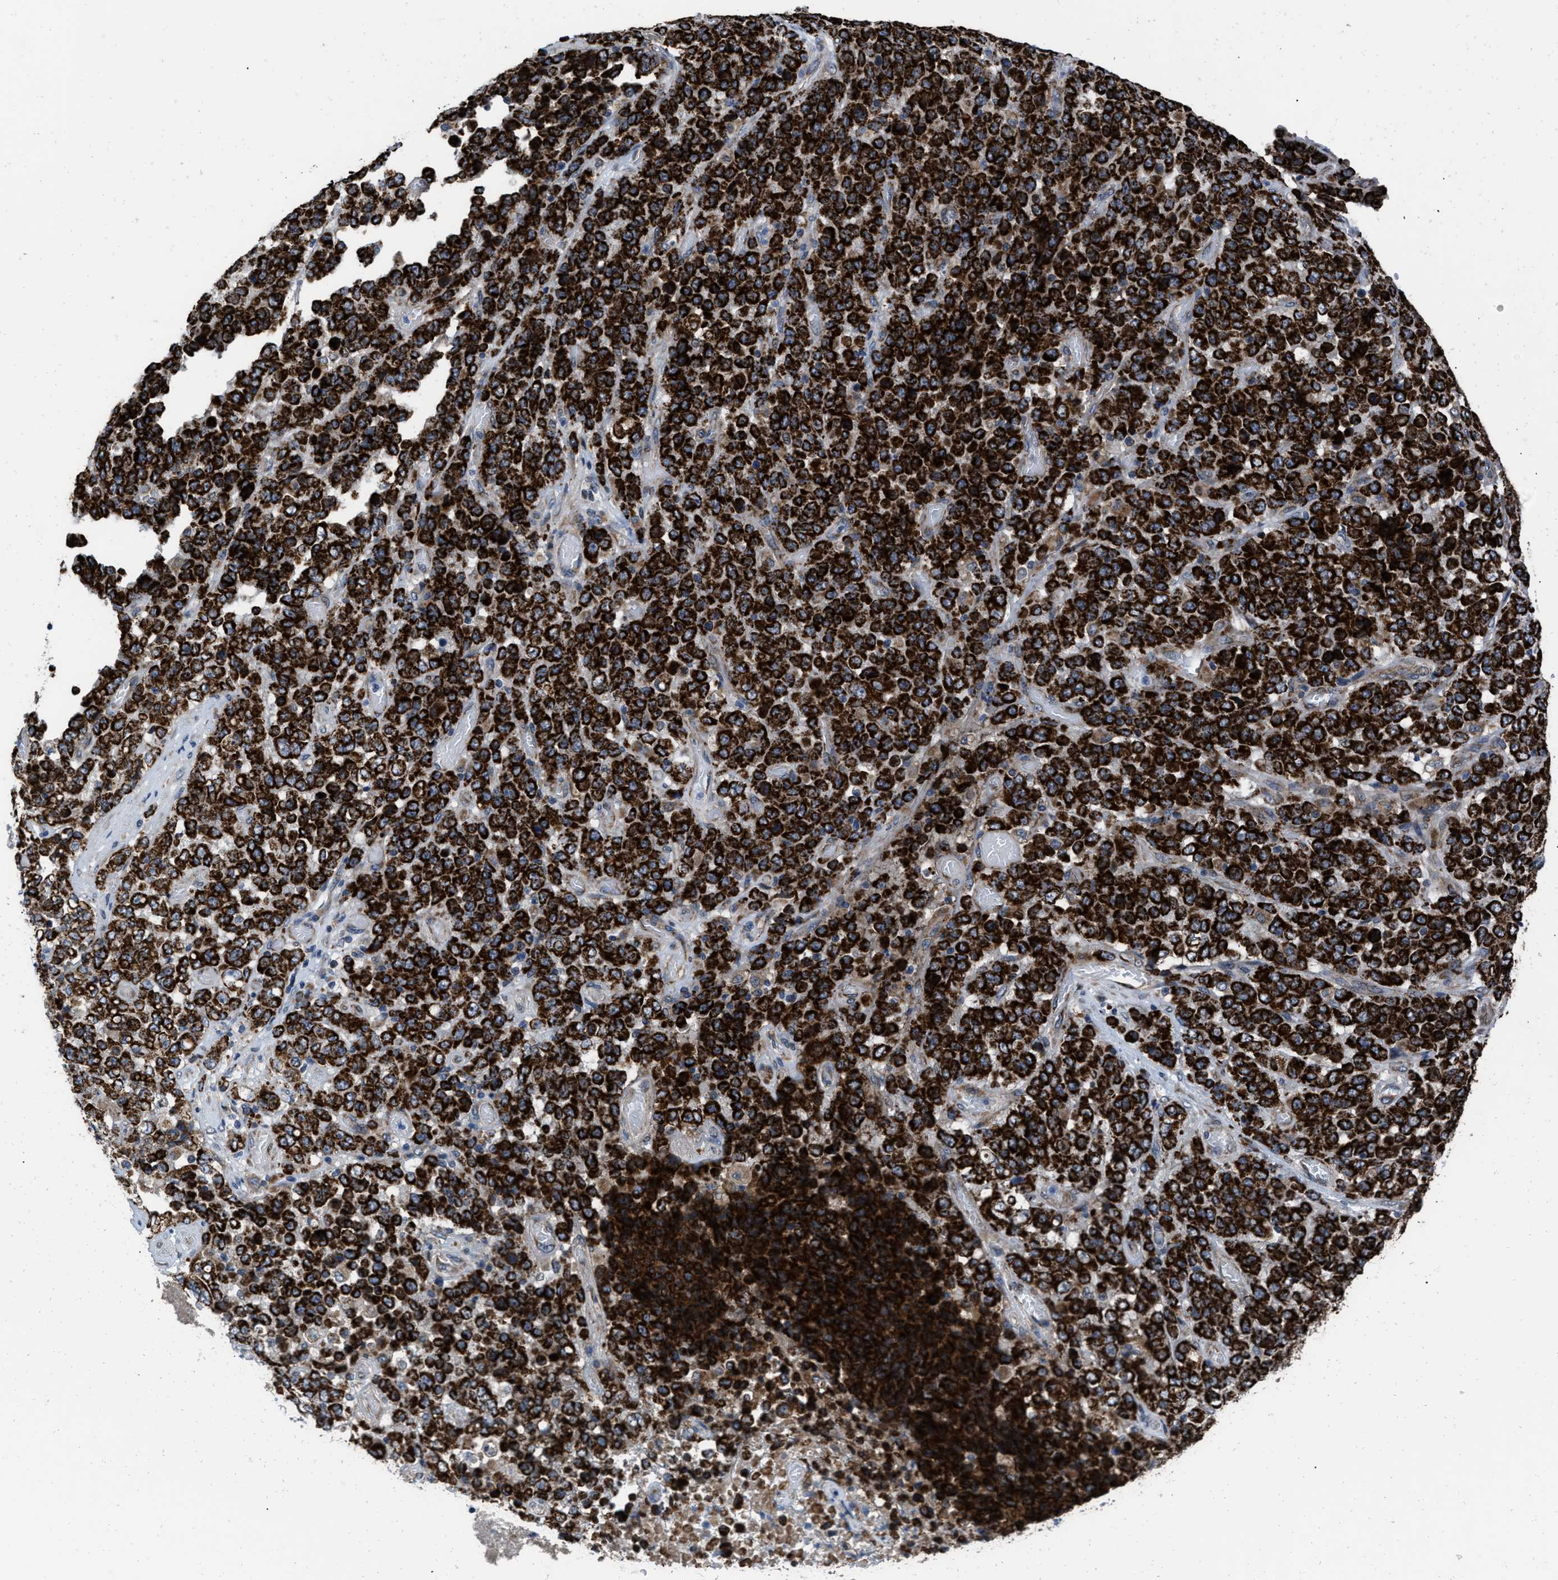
{"staining": {"intensity": "strong", "quantity": ">75%", "location": "cytoplasmic/membranous"}, "tissue": "stomach cancer", "cell_type": "Tumor cells", "image_type": "cancer", "snomed": [{"axis": "morphology", "description": "Adenocarcinoma, NOS"}, {"axis": "topography", "description": "Stomach"}], "caption": "Protein staining by immunohistochemistry (IHC) exhibits strong cytoplasmic/membranous positivity in about >75% of tumor cells in stomach adenocarcinoma.", "gene": "AKAP1", "patient": {"sex": "female", "age": 73}}